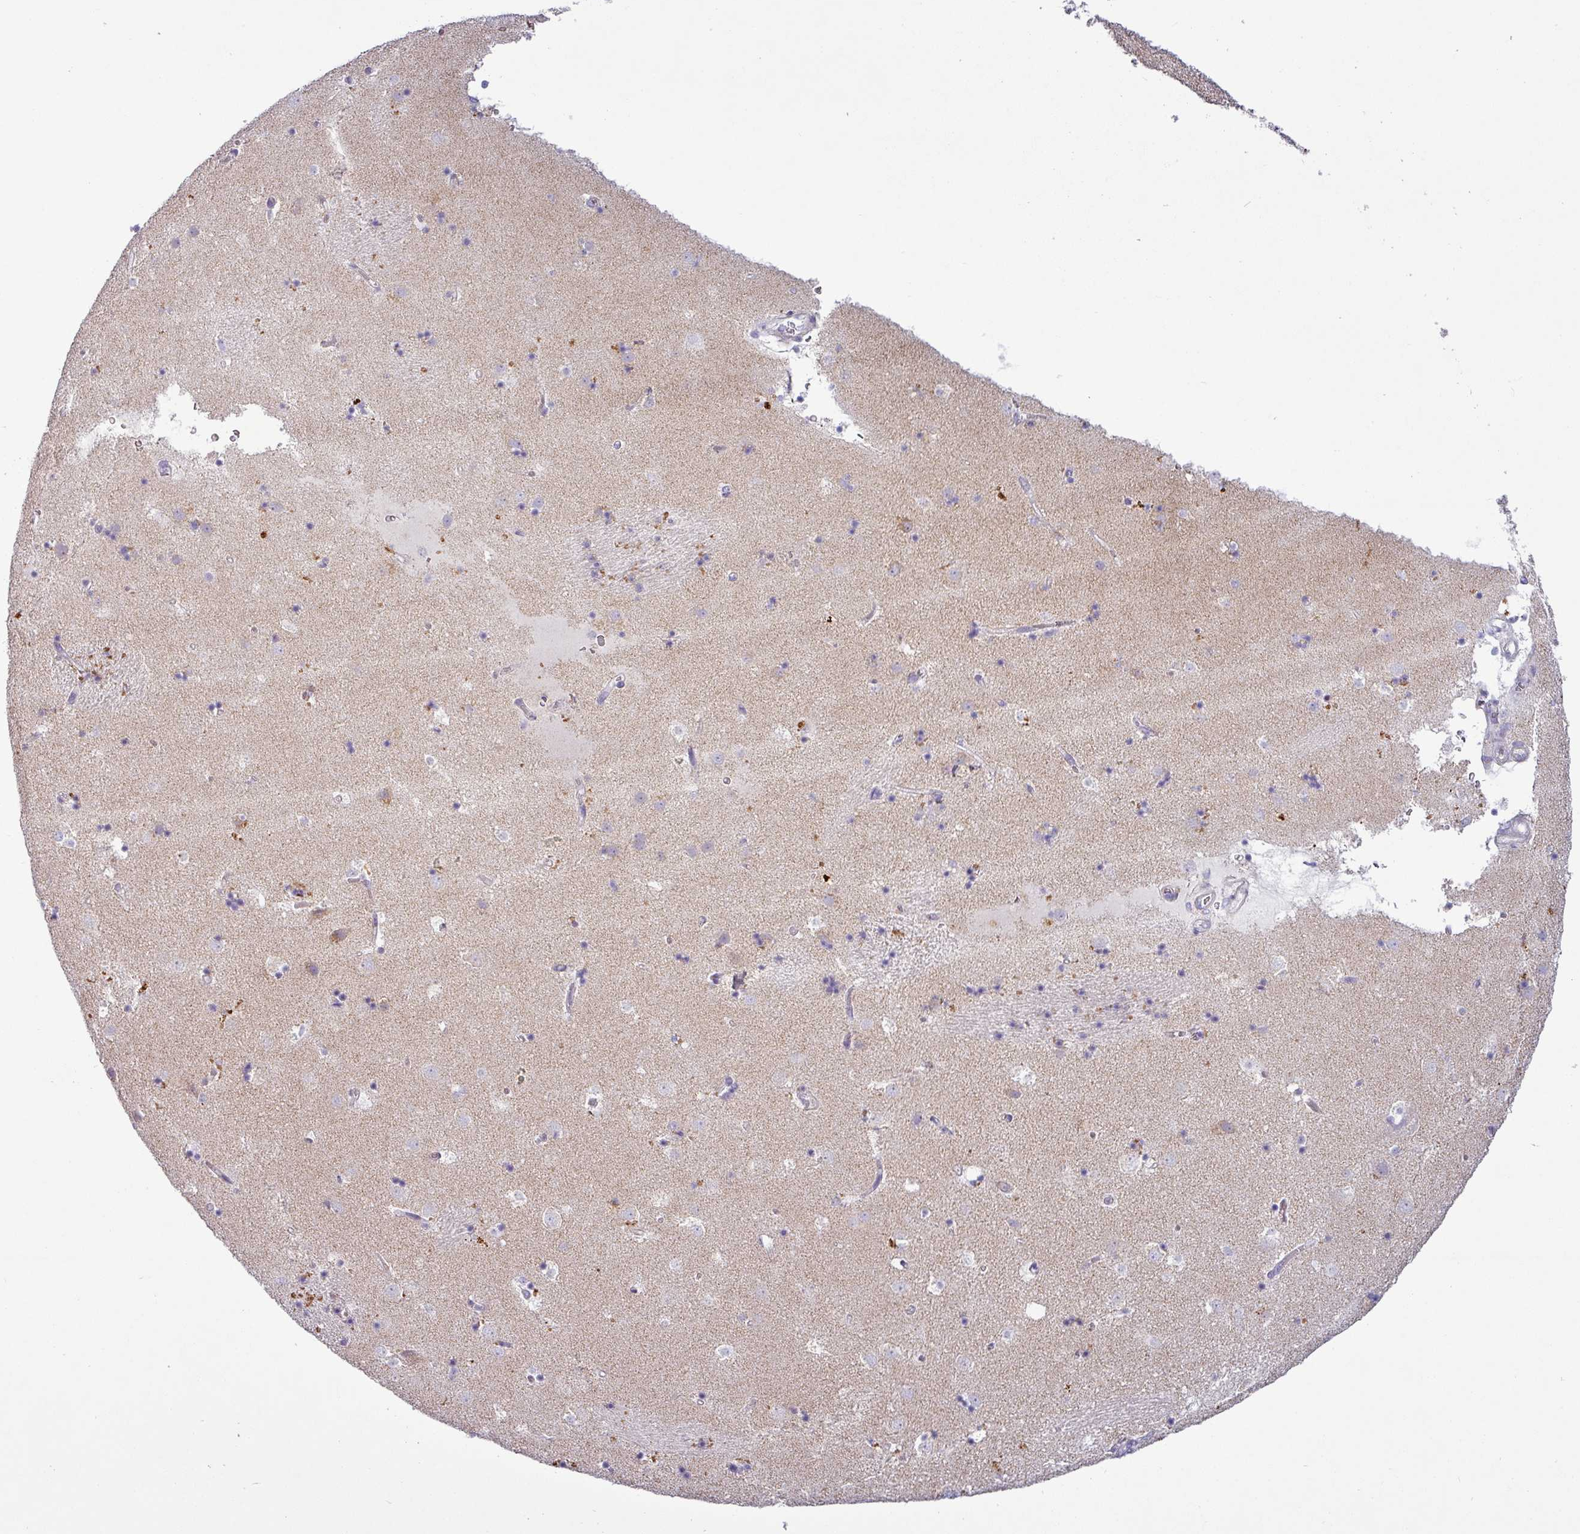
{"staining": {"intensity": "weak", "quantity": "25%-75%", "location": "cytoplasmic/membranous"}, "tissue": "caudate", "cell_type": "Glial cells", "image_type": "normal", "snomed": [{"axis": "morphology", "description": "Normal tissue, NOS"}, {"axis": "topography", "description": "Lateral ventricle wall"}], "caption": "Caudate stained for a protein (brown) reveals weak cytoplasmic/membranous positive positivity in about 25%-75% of glial cells.", "gene": "PNMA6A", "patient": {"sex": "male", "age": 58}}